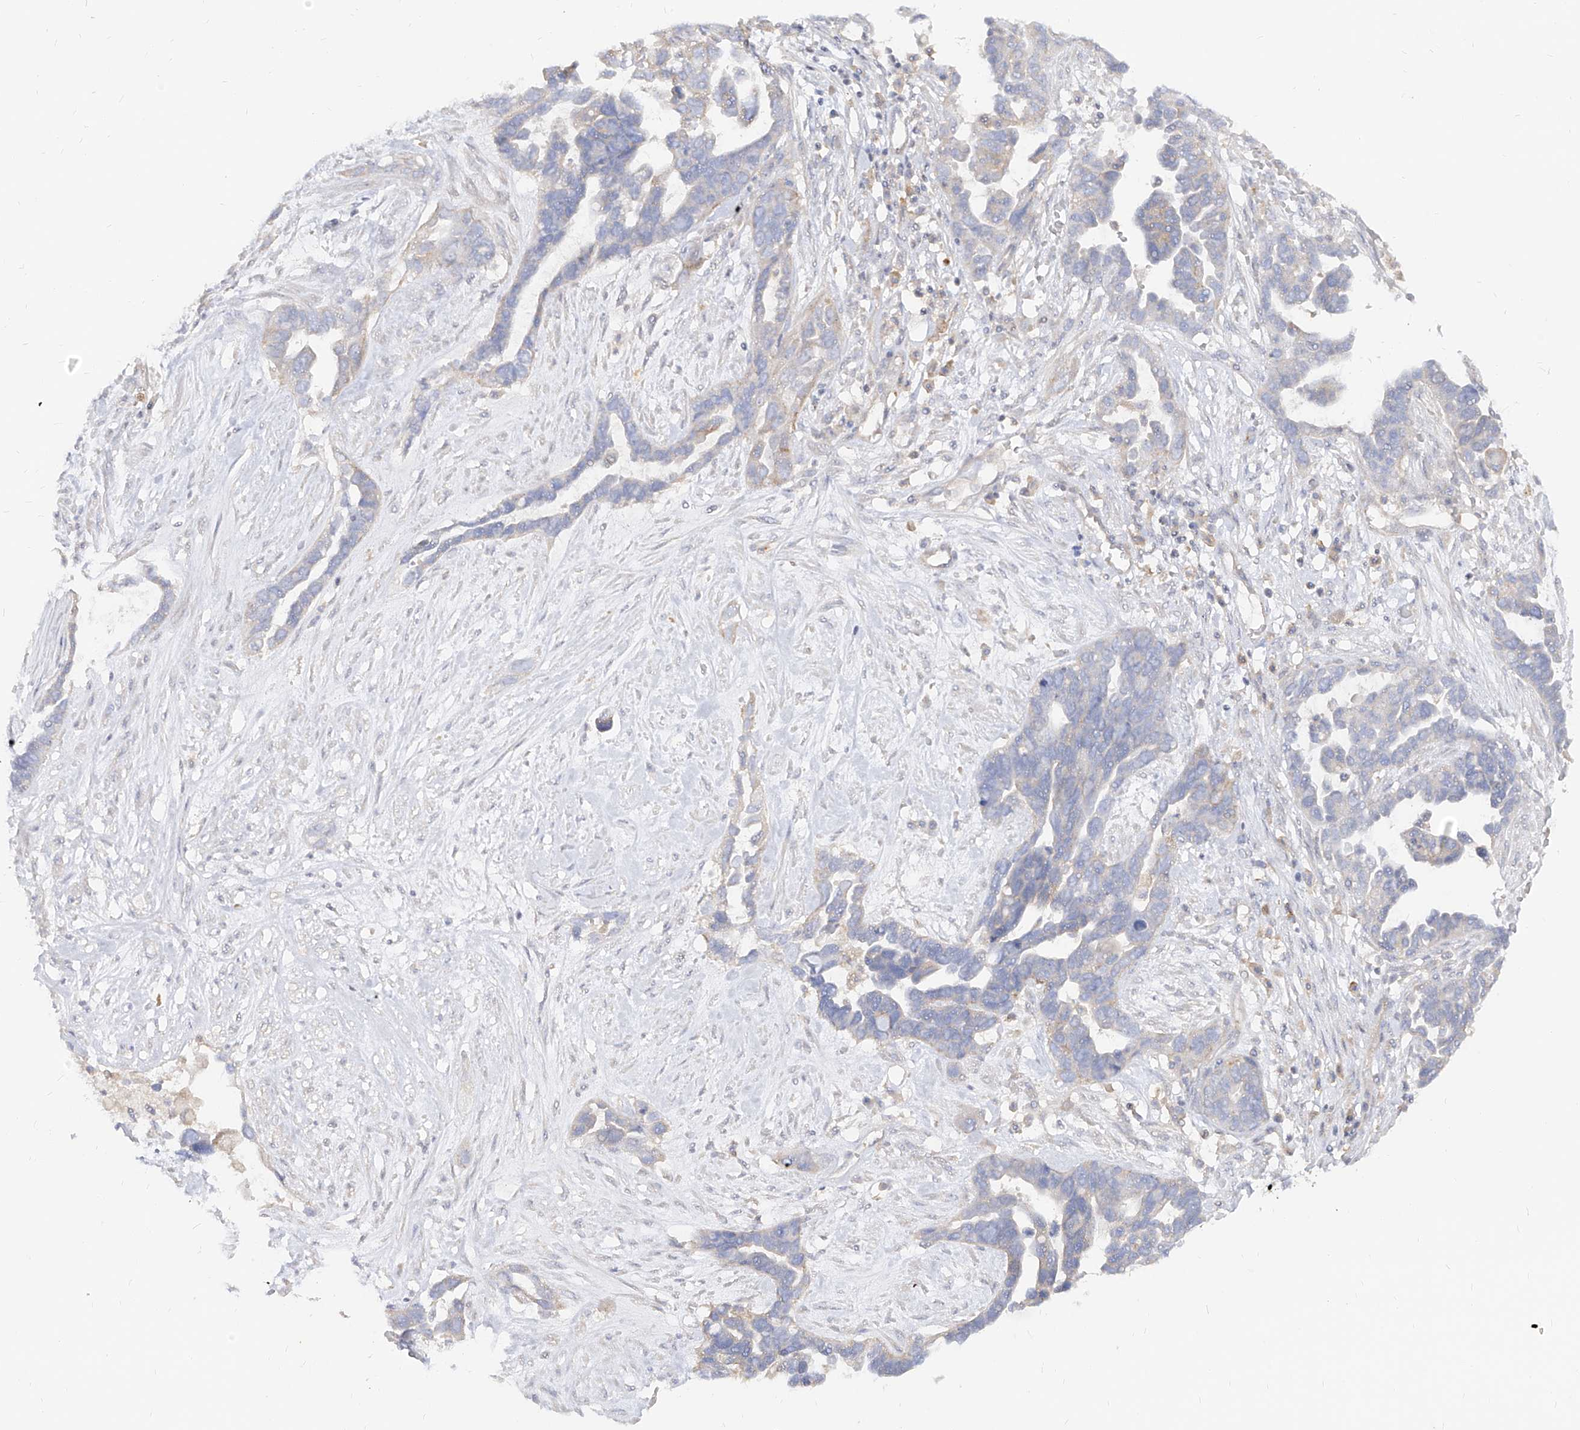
{"staining": {"intensity": "negative", "quantity": "none", "location": "none"}, "tissue": "ovarian cancer", "cell_type": "Tumor cells", "image_type": "cancer", "snomed": [{"axis": "morphology", "description": "Cystadenocarcinoma, serous, NOS"}, {"axis": "topography", "description": "Ovary"}], "caption": "IHC image of ovarian serous cystadenocarcinoma stained for a protein (brown), which shows no positivity in tumor cells.", "gene": "RBFOX3", "patient": {"sex": "female", "age": 54}}